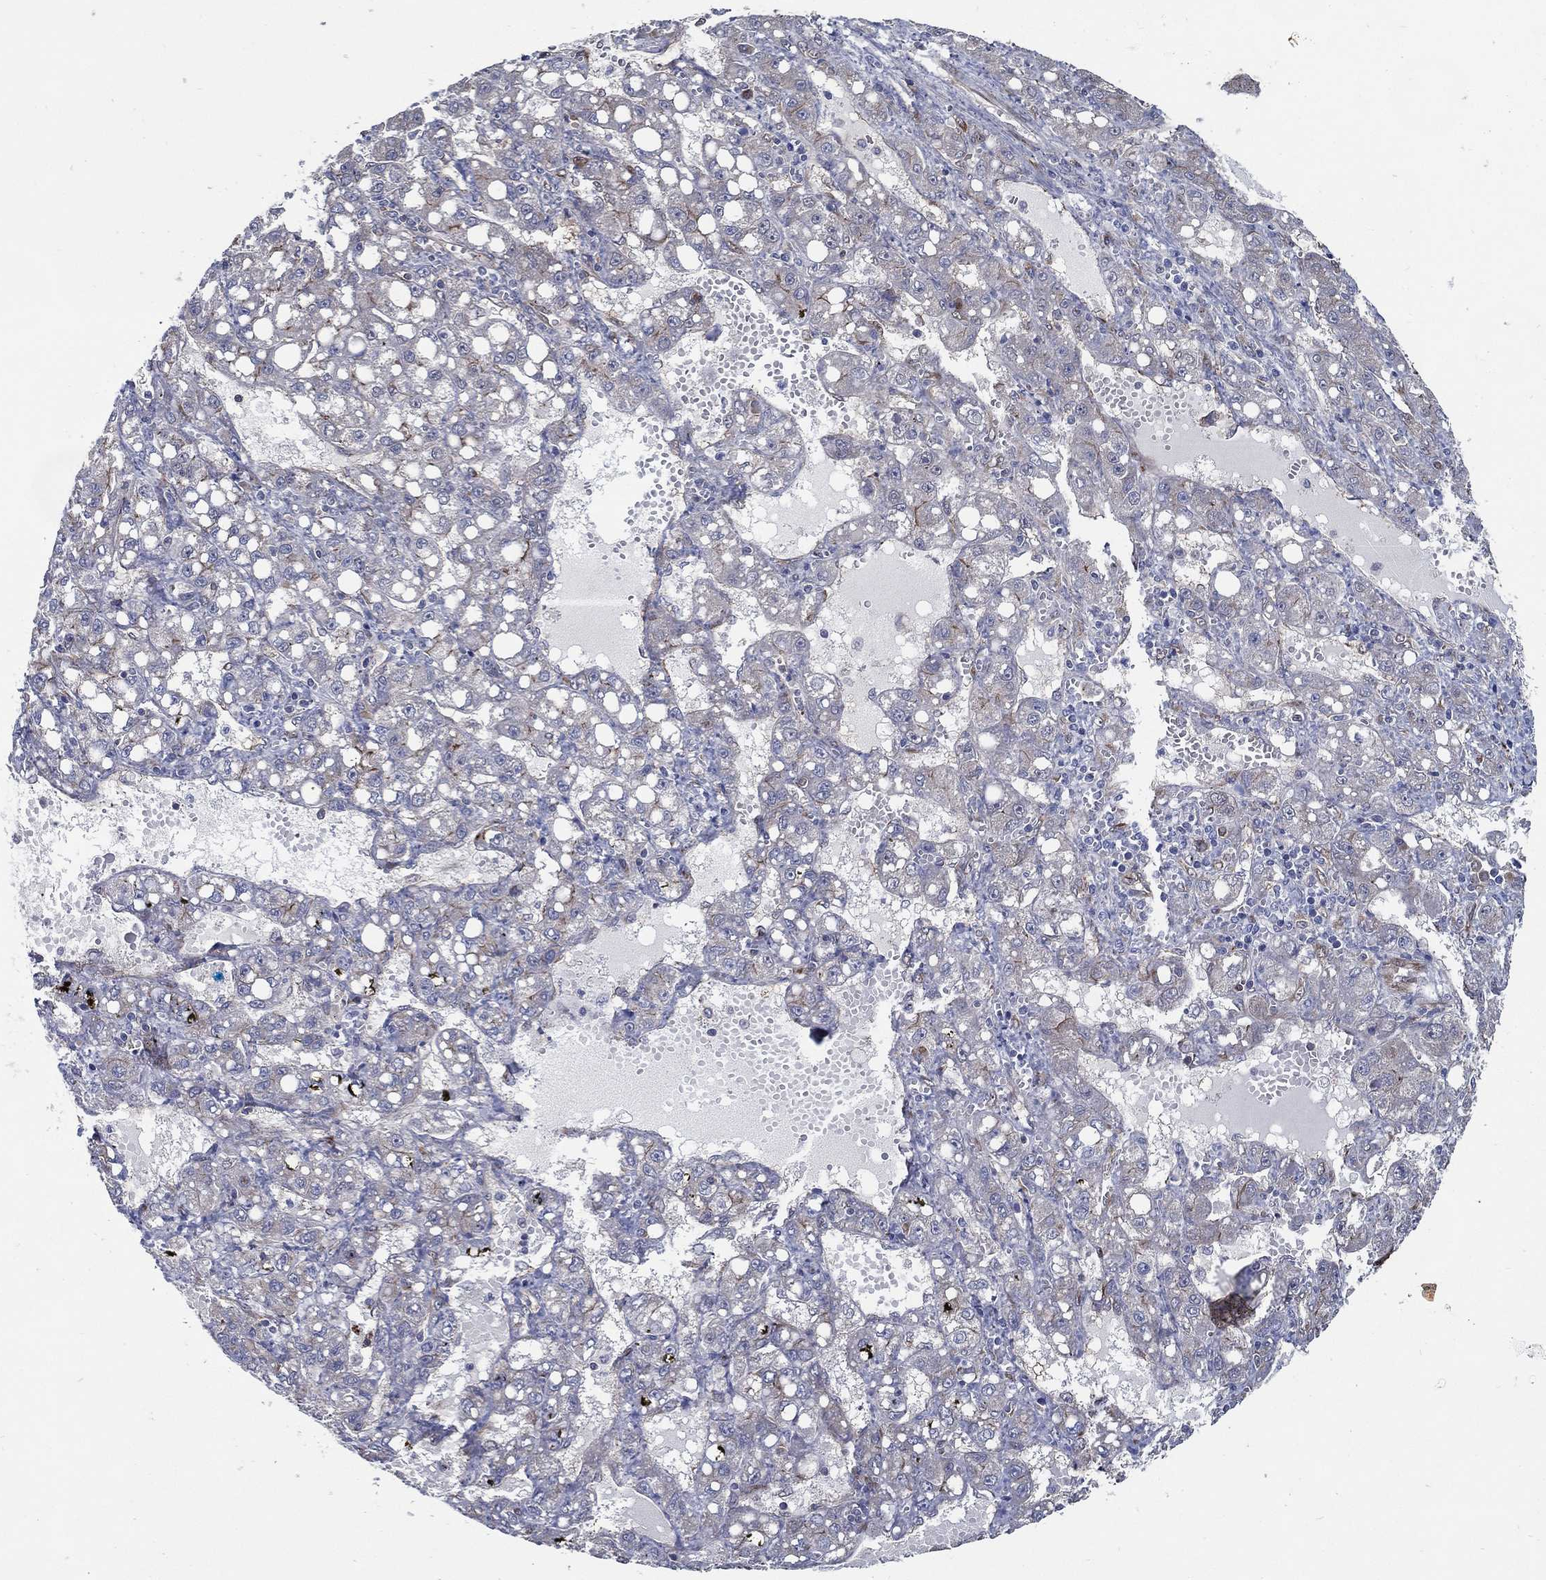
{"staining": {"intensity": "negative", "quantity": "none", "location": "none"}, "tissue": "liver cancer", "cell_type": "Tumor cells", "image_type": "cancer", "snomed": [{"axis": "morphology", "description": "Carcinoma, Hepatocellular, NOS"}, {"axis": "topography", "description": "Liver"}], "caption": "The image reveals no staining of tumor cells in liver hepatocellular carcinoma.", "gene": "ARHGAP11A", "patient": {"sex": "female", "age": 65}}